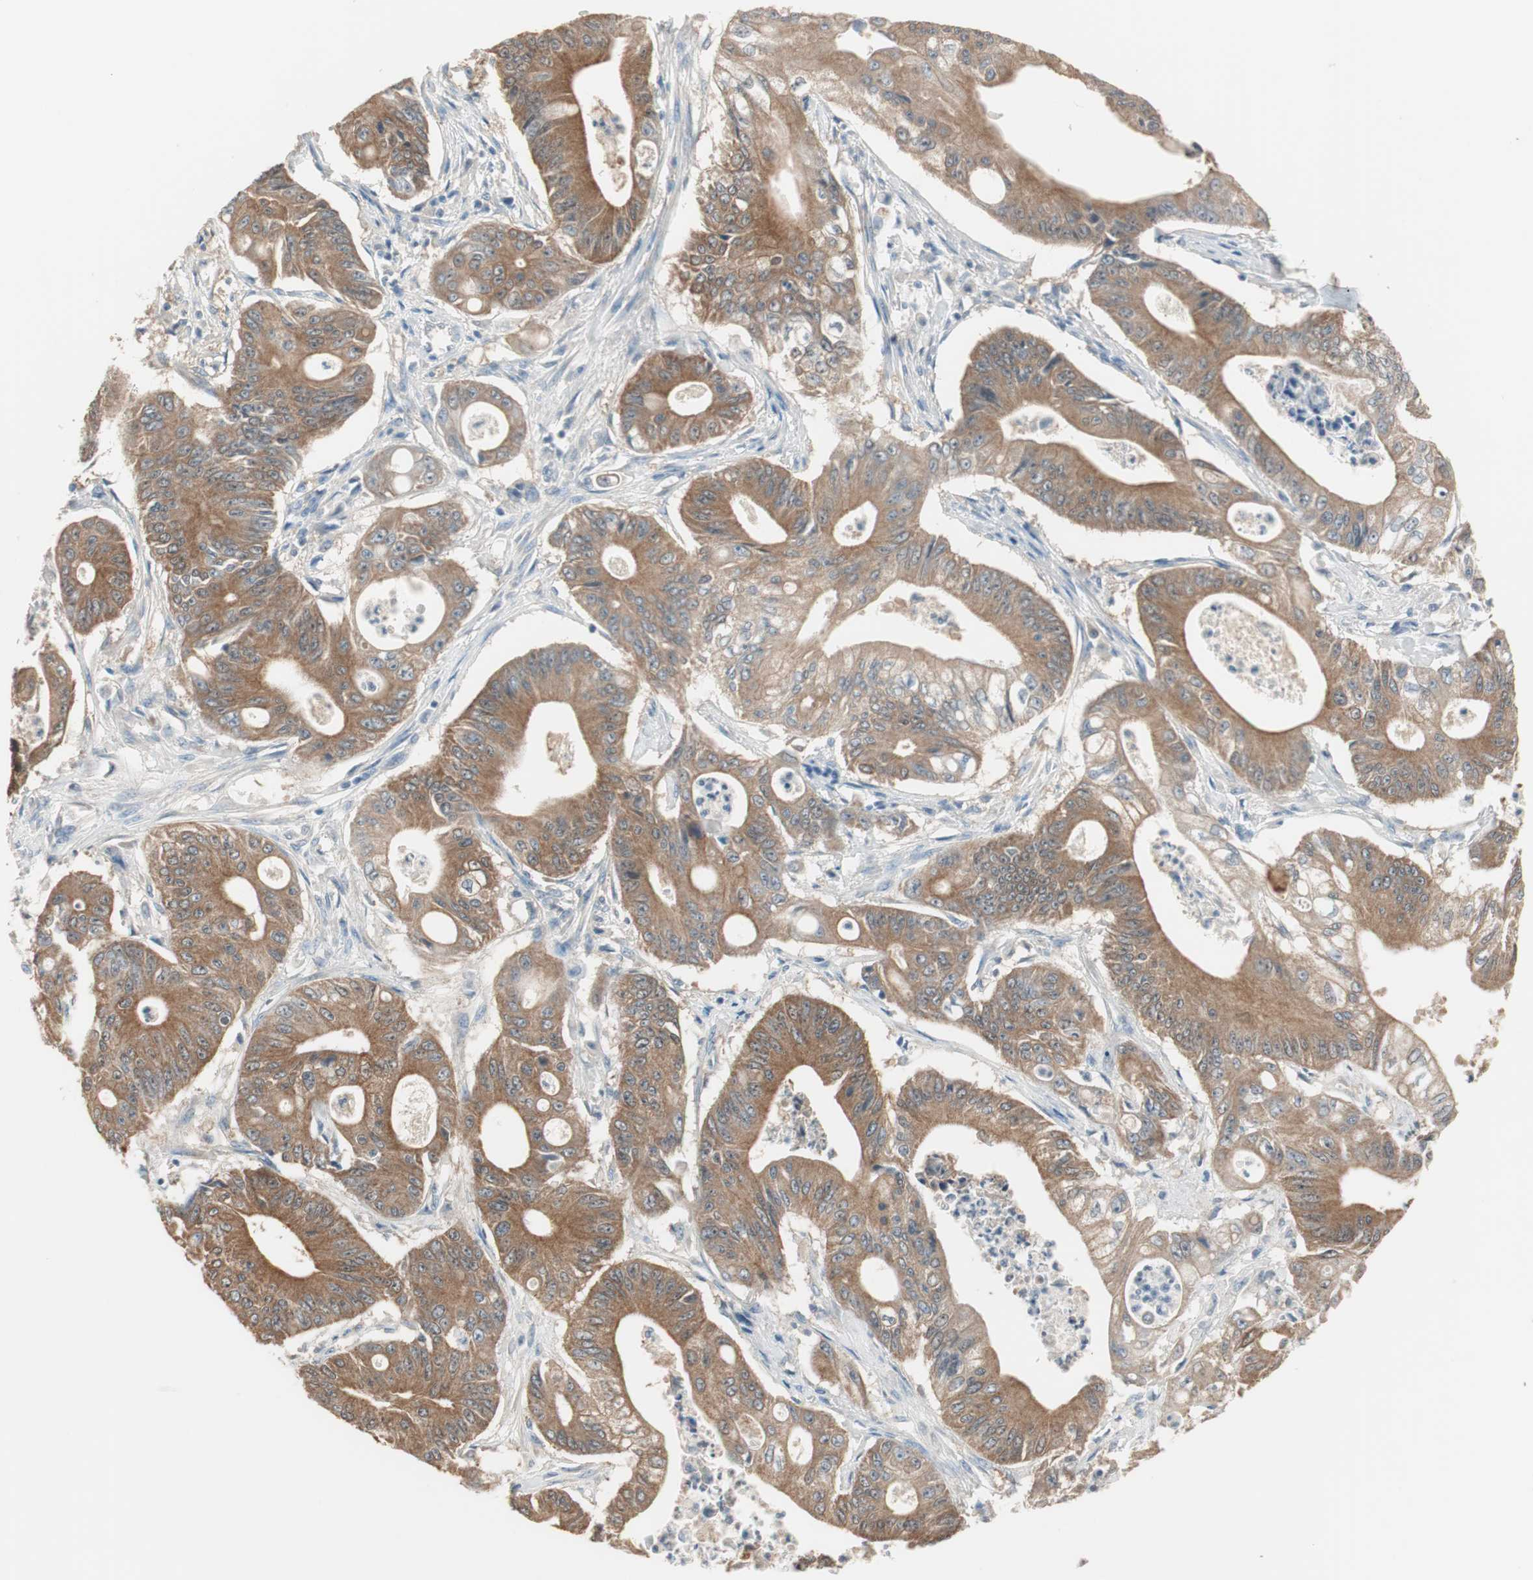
{"staining": {"intensity": "moderate", "quantity": ">75%", "location": "cytoplasmic/membranous"}, "tissue": "pancreatic cancer", "cell_type": "Tumor cells", "image_type": "cancer", "snomed": [{"axis": "morphology", "description": "Normal tissue, NOS"}, {"axis": "topography", "description": "Lymph node"}], "caption": "Immunohistochemistry (DAB) staining of human pancreatic cancer shows moderate cytoplasmic/membranous protein positivity in about >75% of tumor cells. The protein is stained brown, and the nuclei are stained in blue (DAB (3,3'-diaminobenzidine) IHC with brightfield microscopy, high magnification).", "gene": "KHK", "patient": {"sex": "male", "age": 62}}